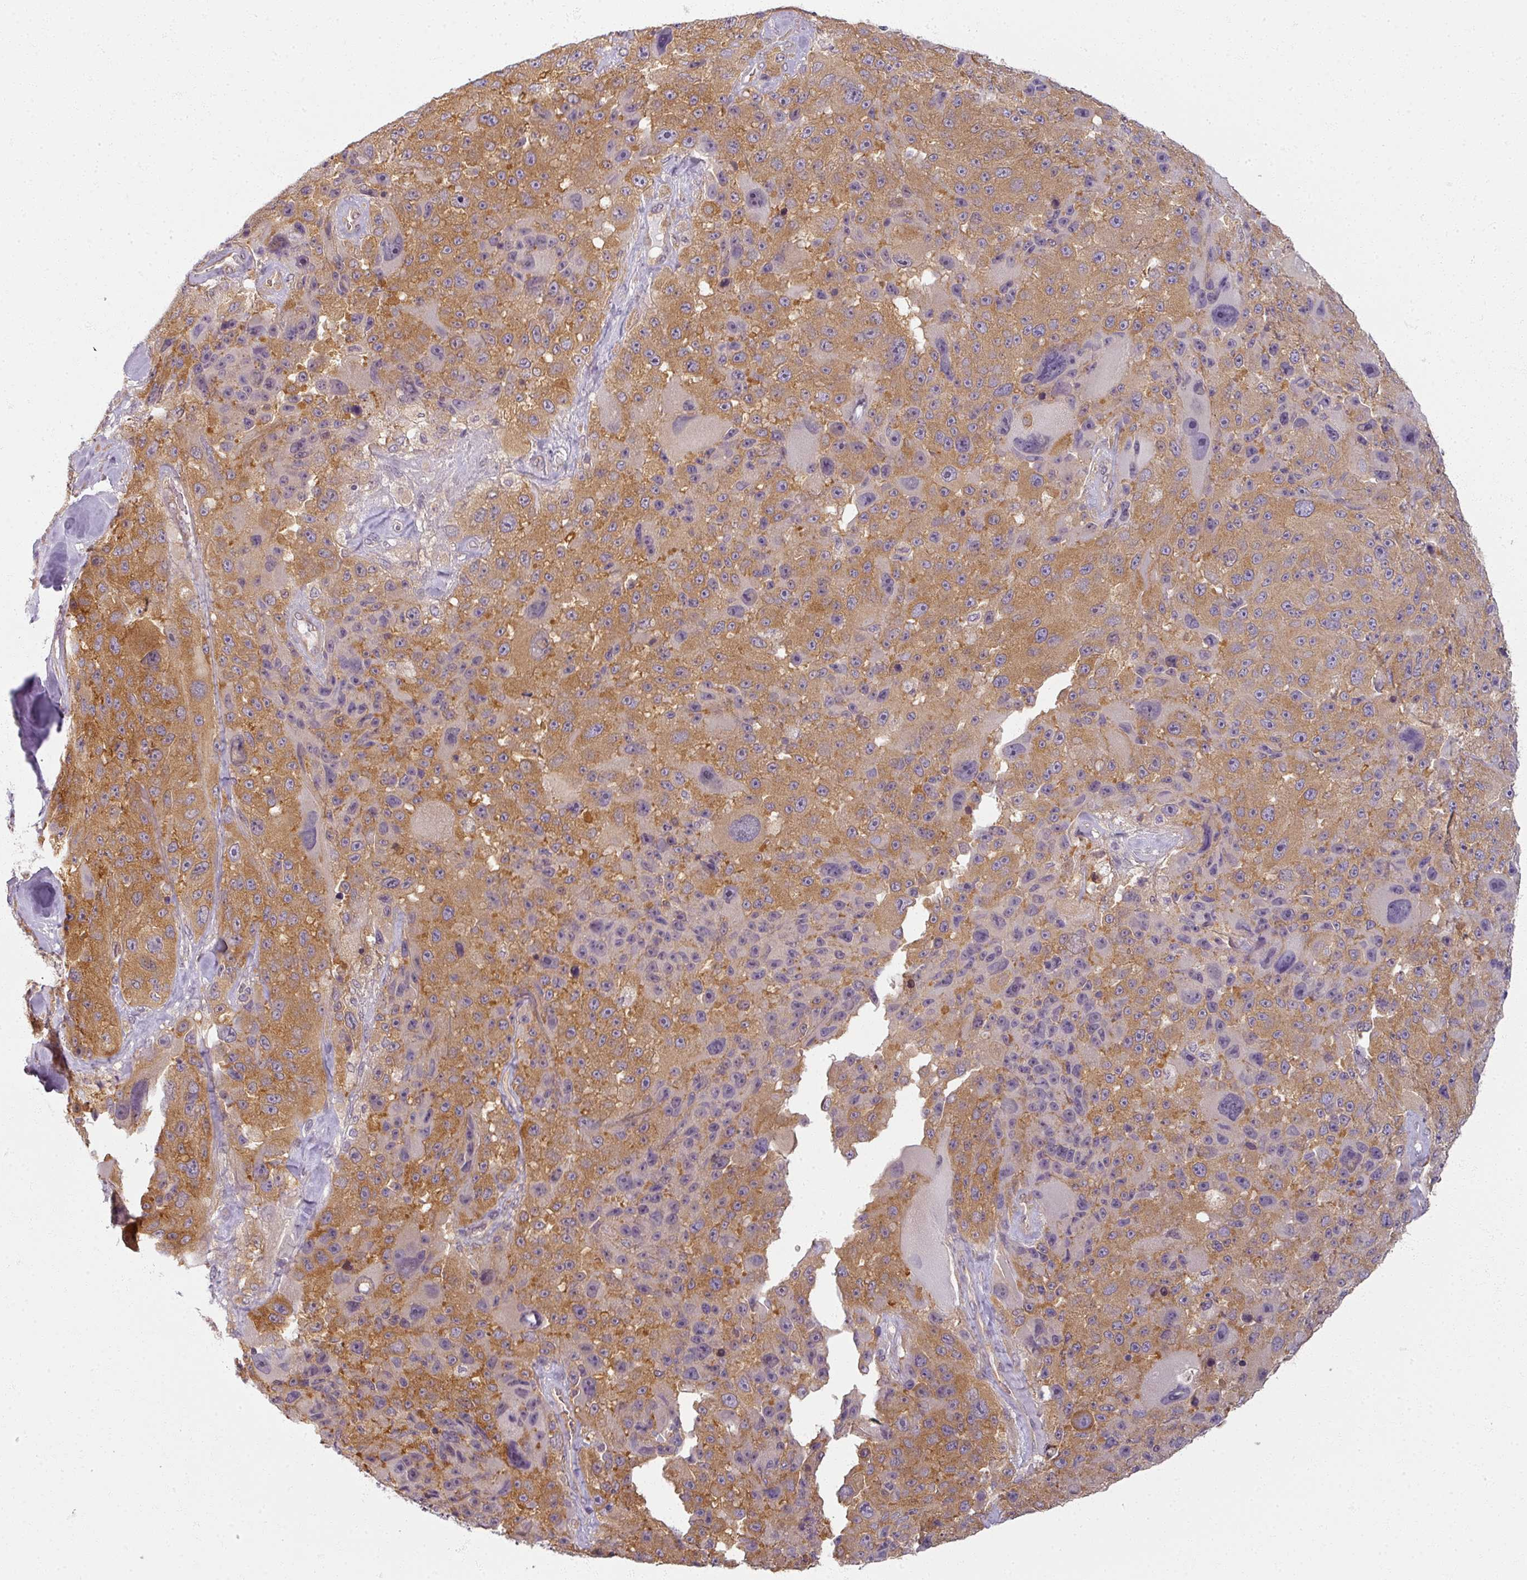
{"staining": {"intensity": "moderate", "quantity": ">75%", "location": "cytoplasmic/membranous"}, "tissue": "melanoma", "cell_type": "Tumor cells", "image_type": "cancer", "snomed": [{"axis": "morphology", "description": "Malignant melanoma, Metastatic site"}, {"axis": "topography", "description": "Lymph node"}], "caption": "Moderate cytoplasmic/membranous staining is present in about >75% of tumor cells in malignant melanoma (metastatic site).", "gene": "AGPAT4", "patient": {"sex": "male", "age": 62}}